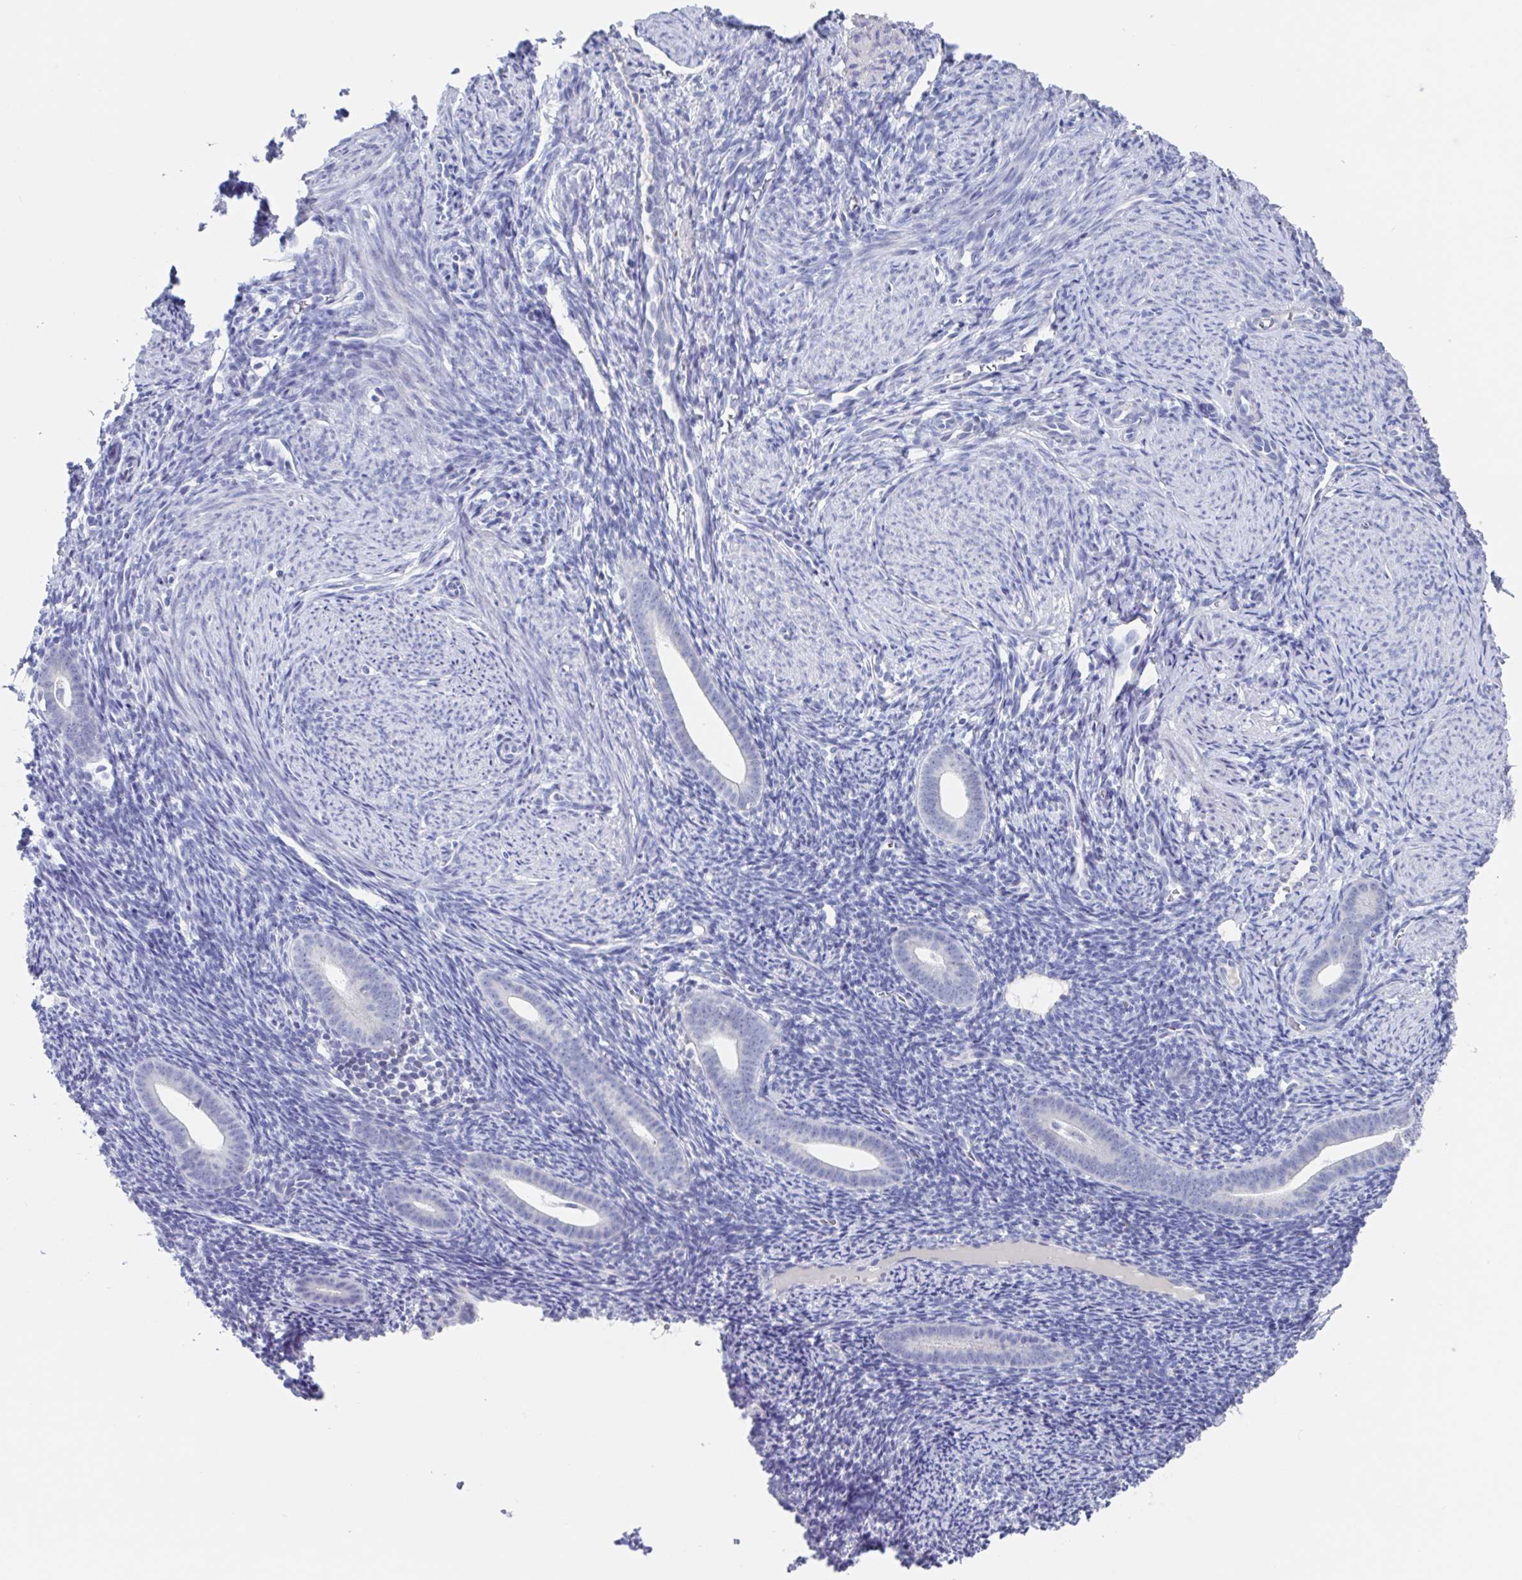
{"staining": {"intensity": "negative", "quantity": "none", "location": "none"}, "tissue": "endometrium", "cell_type": "Cells in endometrial stroma", "image_type": "normal", "snomed": [{"axis": "morphology", "description": "Normal tissue, NOS"}, {"axis": "topography", "description": "Endometrium"}], "caption": "Immunohistochemistry (IHC) of unremarkable endometrium shows no expression in cells in endometrial stroma. Brightfield microscopy of immunohistochemistry (IHC) stained with DAB (3,3'-diaminobenzidine) (brown) and hematoxylin (blue), captured at high magnification.", "gene": "NOXRED1", "patient": {"sex": "female", "age": 39}}